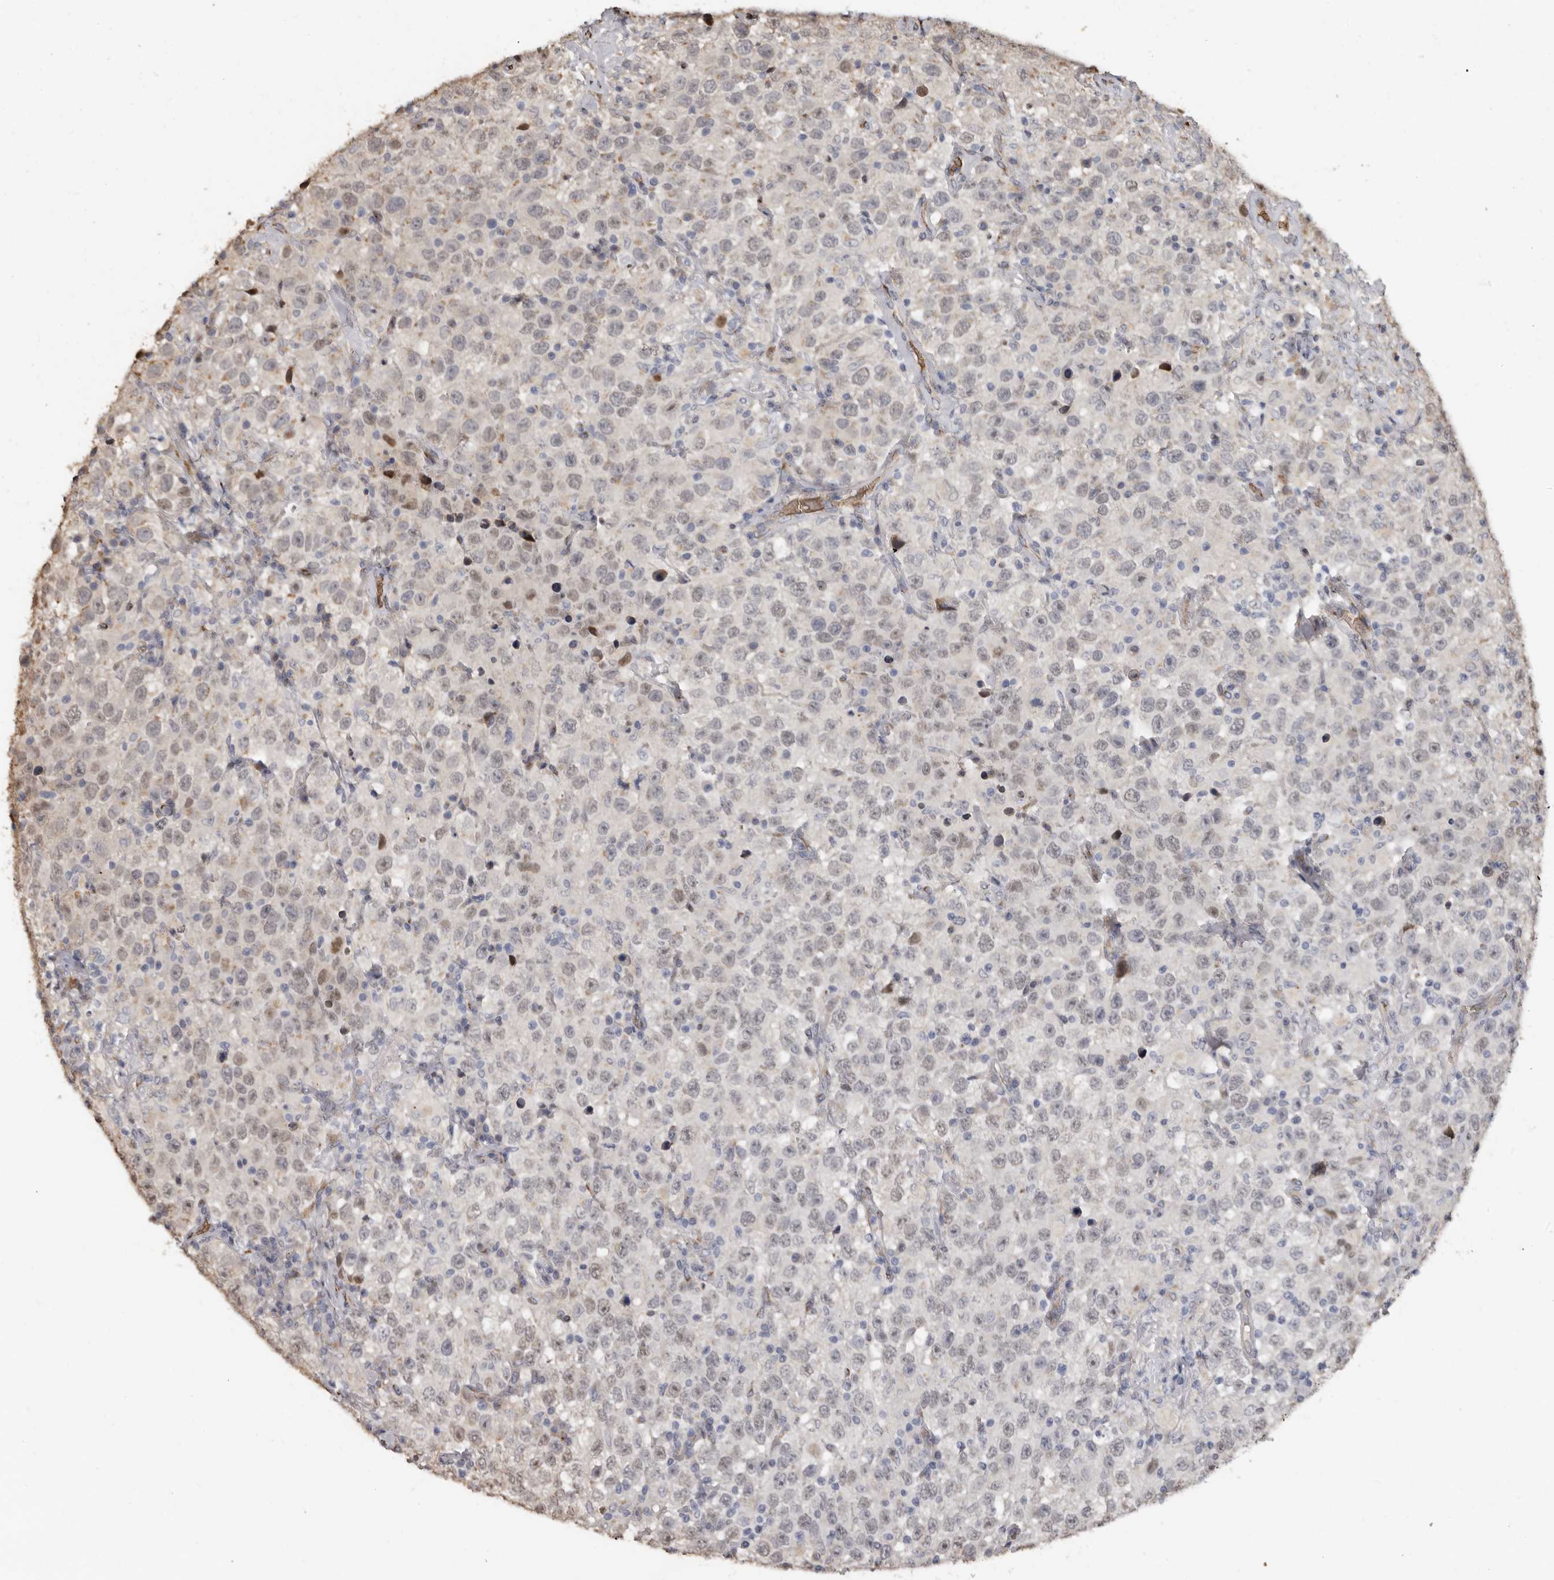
{"staining": {"intensity": "weak", "quantity": "<25%", "location": "nuclear"}, "tissue": "testis cancer", "cell_type": "Tumor cells", "image_type": "cancer", "snomed": [{"axis": "morphology", "description": "Seminoma, NOS"}, {"axis": "topography", "description": "Testis"}], "caption": "This is an immunohistochemistry (IHC) histopathology image of human testis seminoma. There is no expression in tumor cells.", "gene": "ENTREP1", "patient": {"sex": "male", "age": 41}}